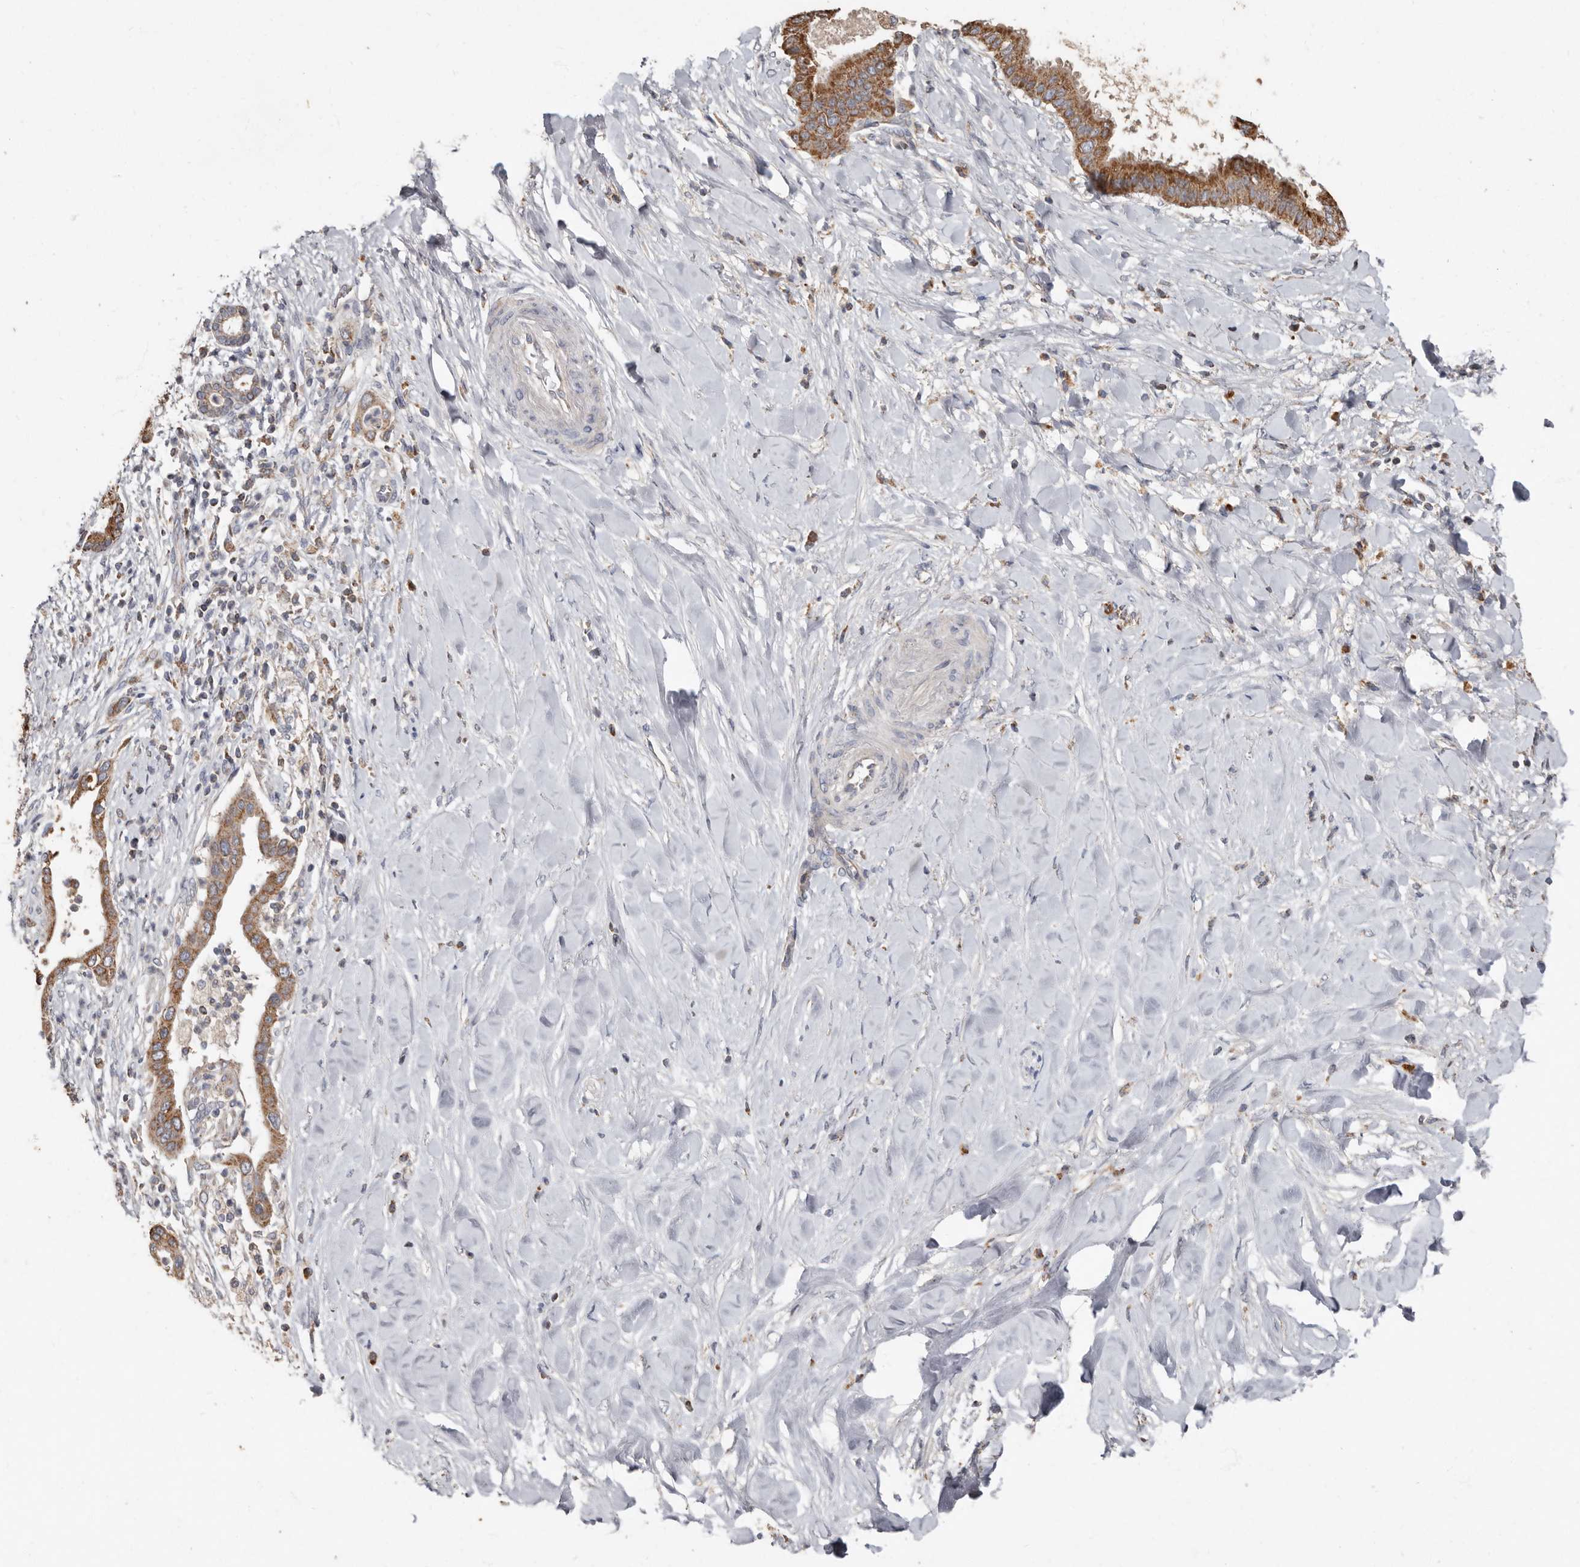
{"staining": {"intensity": "moderate", "quantity": ">75%", "location": "cytoplasmic/membranous"}, "tissue": "liver cancer", "cell_type": "Tumor cells", "image_type": "cancer", "snomed": [{"axis": "morphology", "description": "Cholangiocarcinoma"}, {"axis": "topography", "description": "Liver"}], "caption": "Immunohistochemical staining of cholangiocarcinoma (liver) reveals medium levels of moderate cytoplasmic/membranous staining in approximately >75% of tumor cells.", "gene": "KIF26B", "patient": {"sex": "female", "age": 54}}